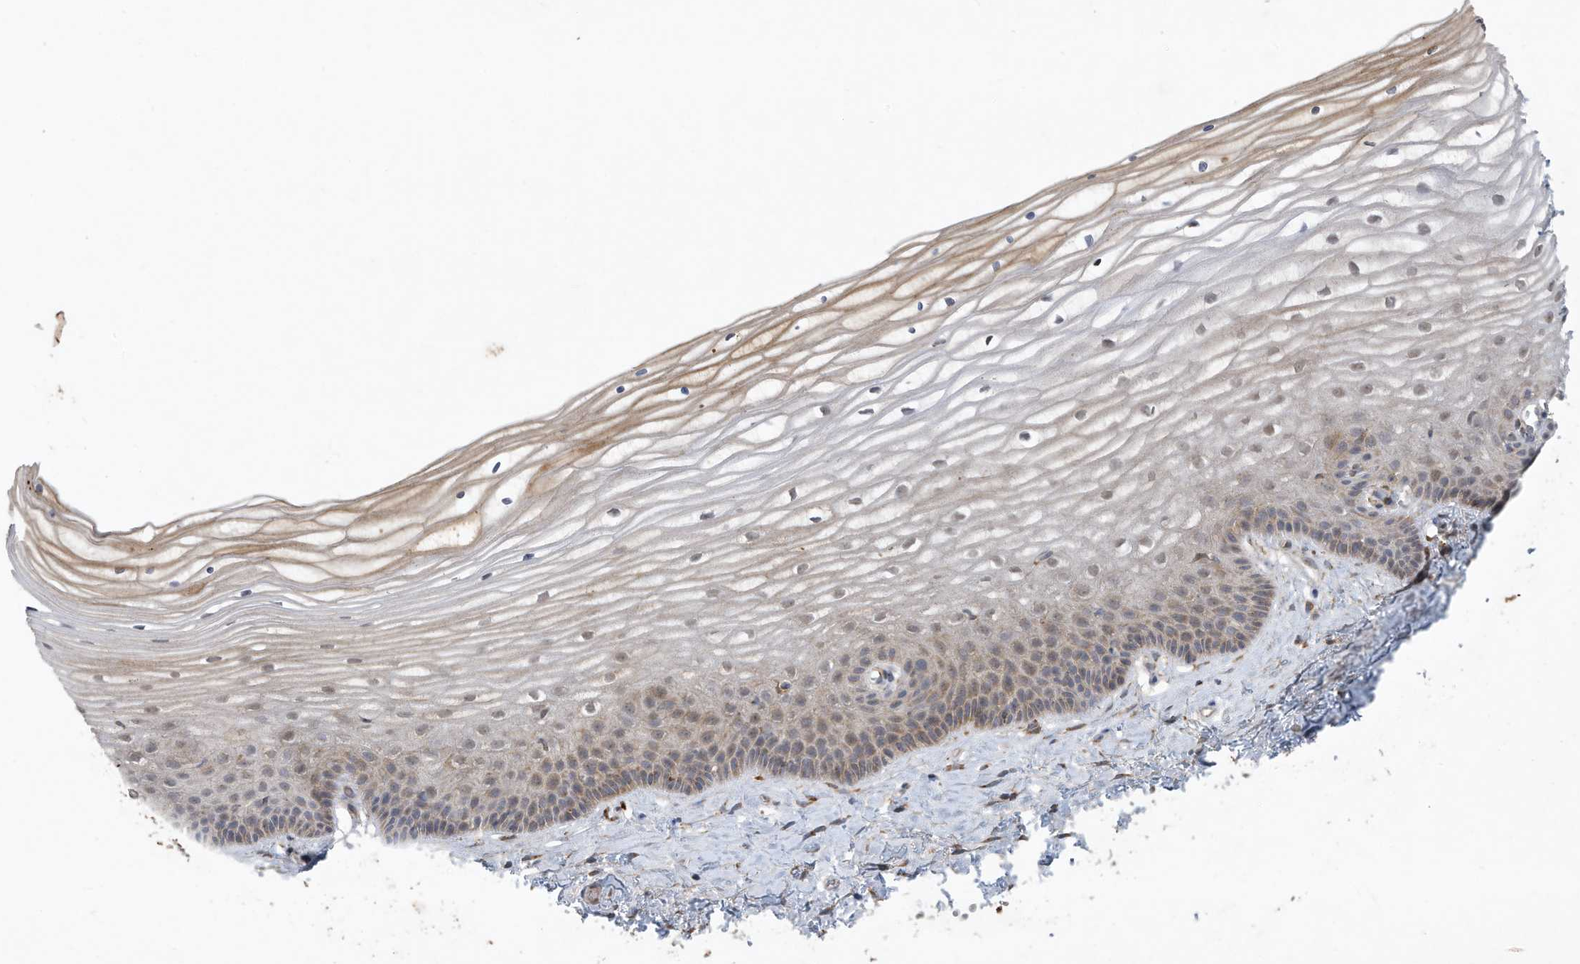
{"staining": {"intensity": "moderate", "quantity": "25%-75%", "location": "cytoplasmic/membranous"}, "tissue": "vagina", "cell_type": "Squamous epithelial cells", "image_type": "normal", "snomed": [{"axis": "morphology", "description": "Normal tissue, NOS"}, {"axis": "topography", "description": "Vagina"}, {"axis": "topography", "description": "Cervix"}], "caption": "Benign vagina exhibits moderate cytoplasmic/membranous positivity in about 25%-75% of squamous epithelial cells, visualized by immunohistochemistry.", "gene": "C2orf74", "patient": {"sex": "female", "age": 40}}